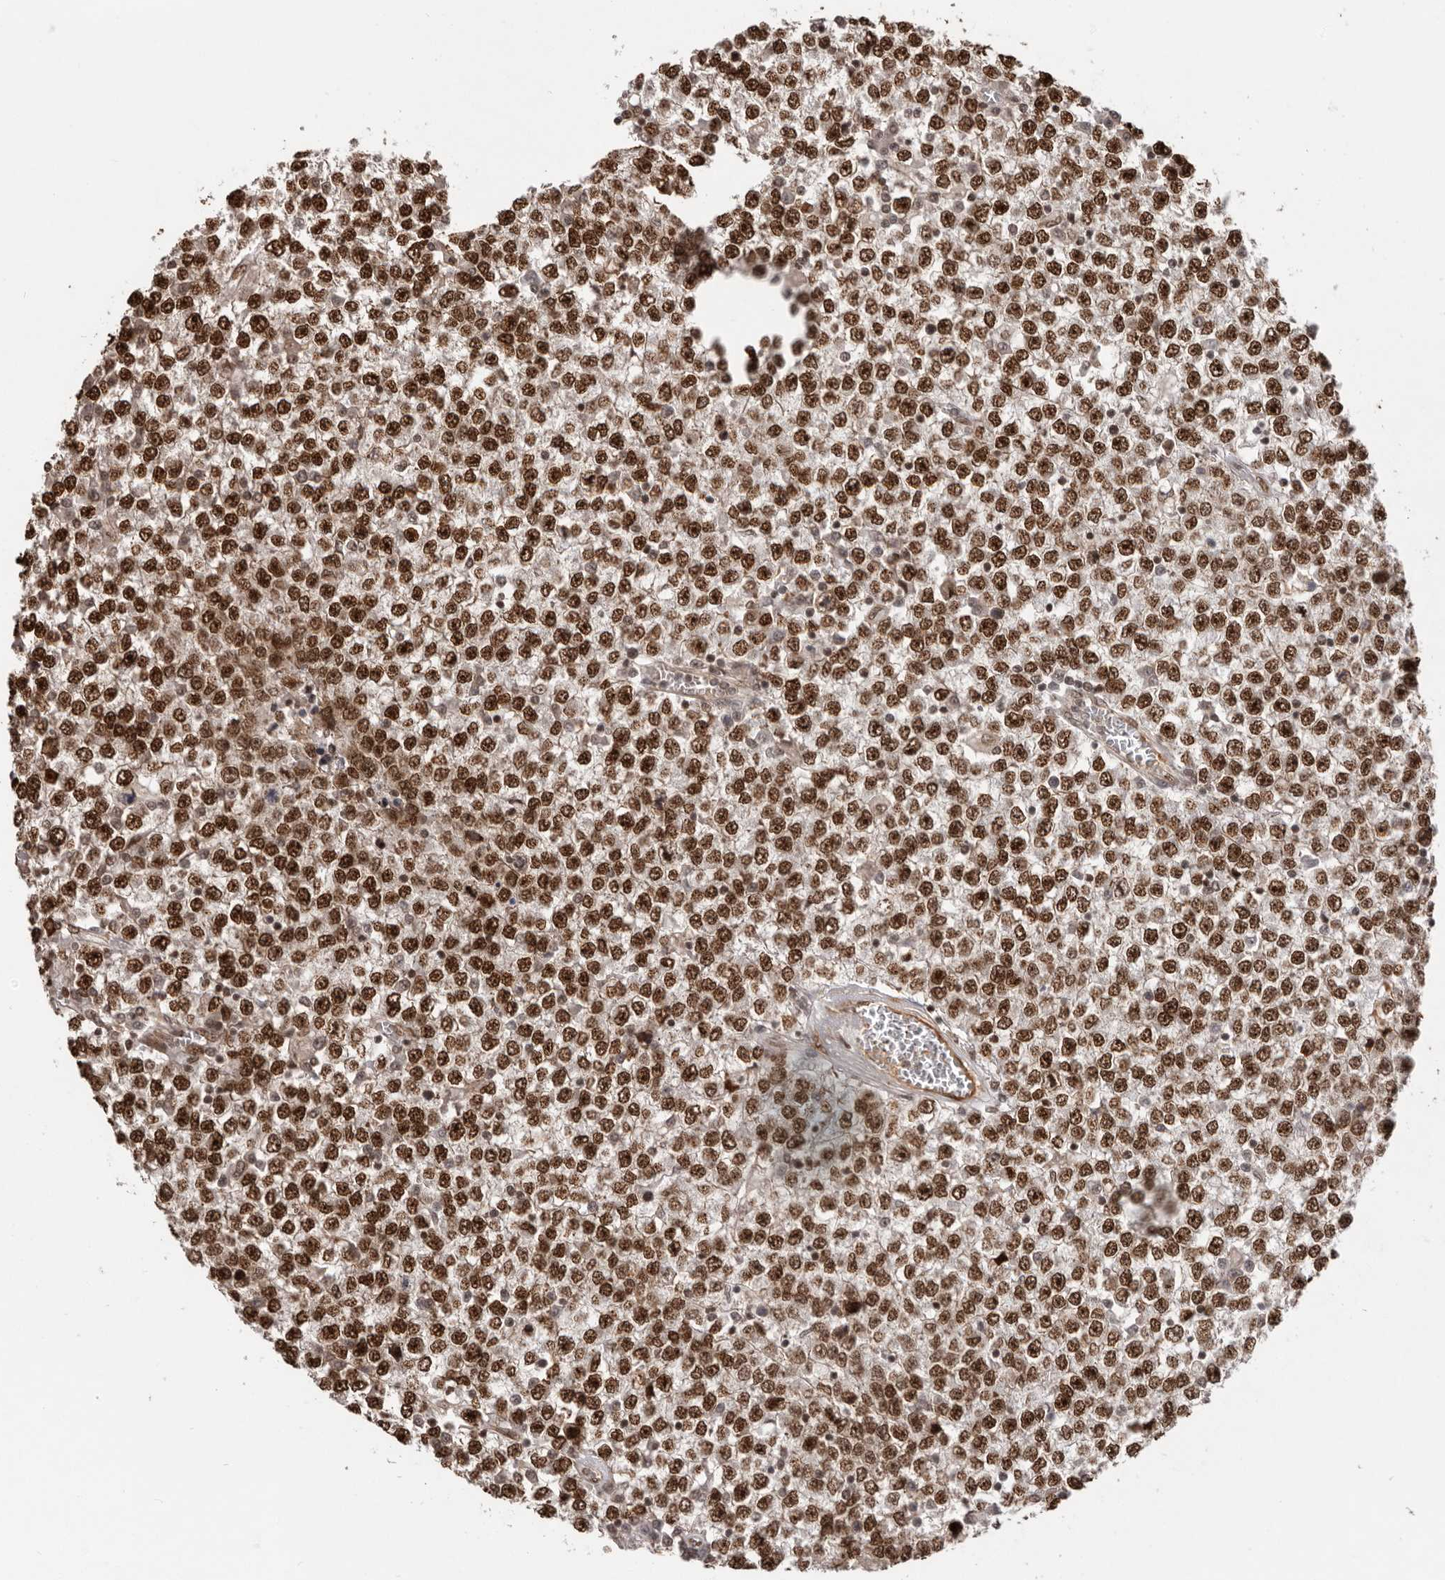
{"staining": {"intensity": "strong", "quantity": ">75%", "location": "nuclear"}, "tissue": "testis cancer", "cell_type": "Tumor cells", "image_type": "cancer", "snomed": [{"axis": "morphology", "description": "Seminoma, NOS"}, {"axis": "topography", "description": "Testis"}], "caption": "Seminoma (testis) stained for a protein (brown) exhibits strong nuclear positive expression in approximately >75% of tumor cells.", "gene": "CHTOP", "patient": {"sex": "male", "age": 65}}